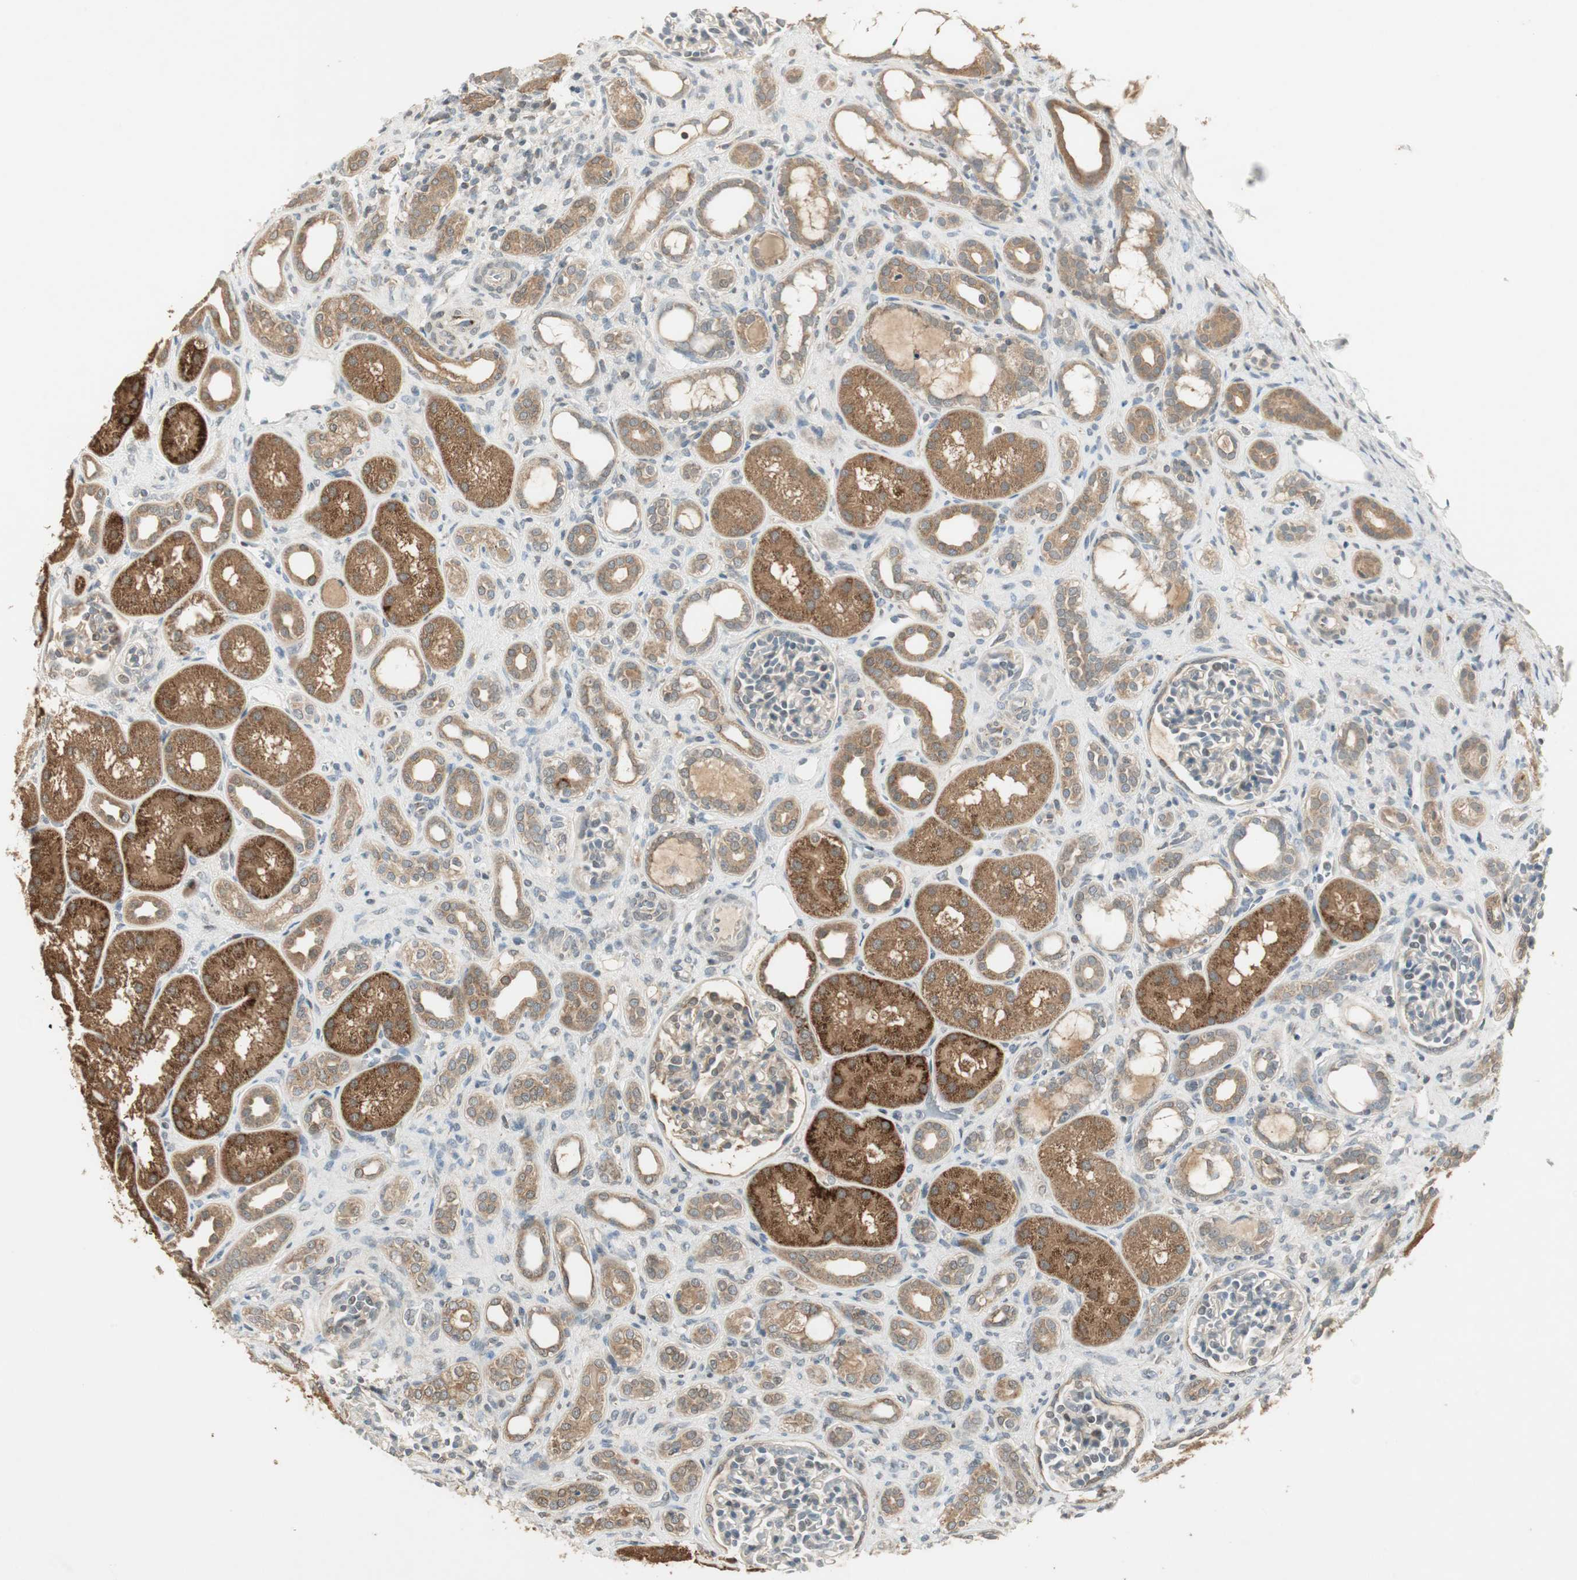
{"staining": {"intensity": "weak", "quantity": "<25%", "location": "cytoplasmic/membranous"}, "tissue": "kidney", "cell_type": "Cells in glomeruli", "image_type": "normal", "snomed": [{"axis": "morphology", "description": "Normal tissue, NOS"}, {"axis": "topography", "description": "Kidney"}], "caption": "Kidney stained for a protein using immunohistochemistry exhibits no positivity cells in glomeruli.", "gene": "USP2", "patient": {"sex": "male", "age": 7}}